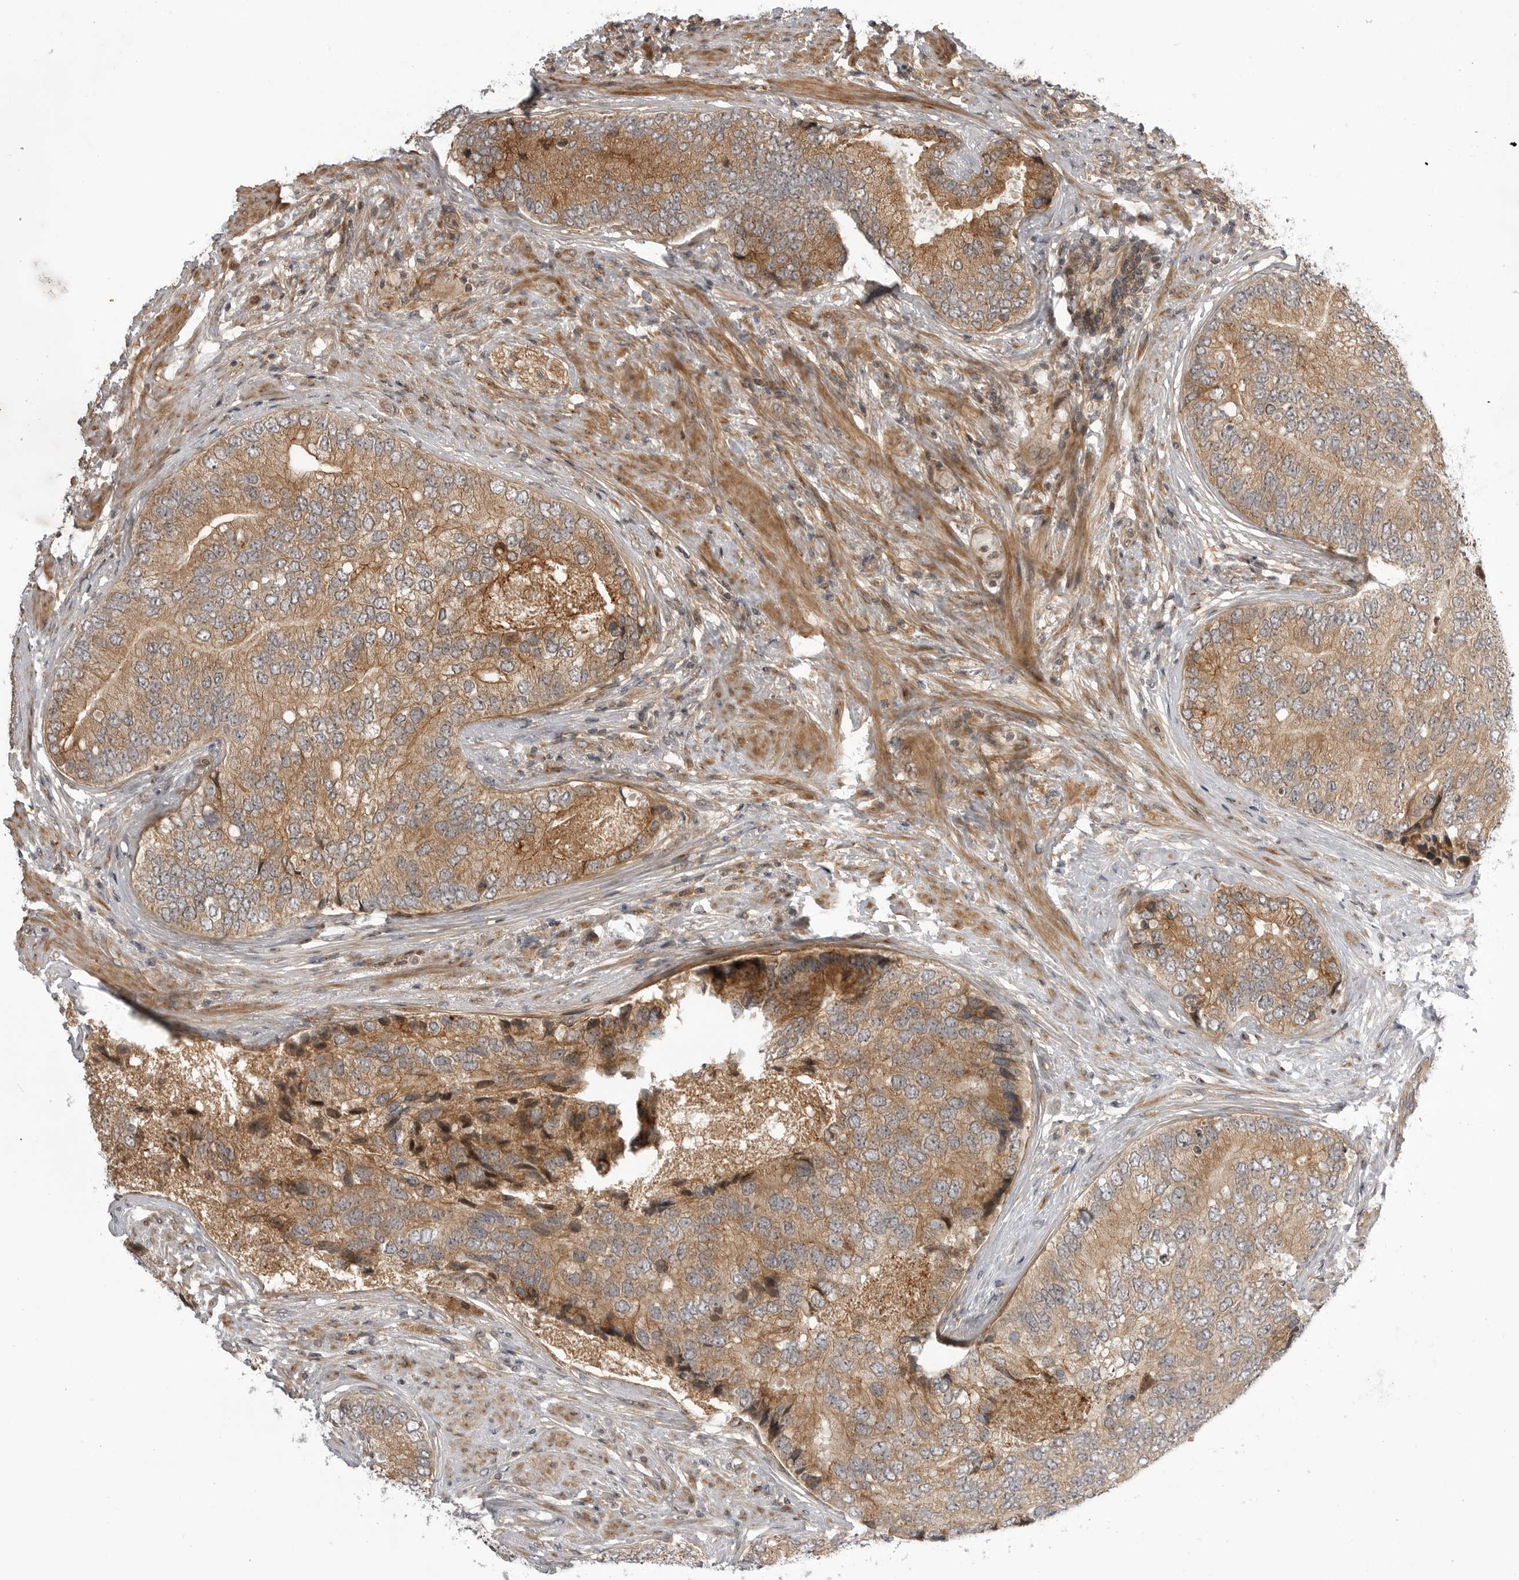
{"staining": {"intensity": "moderate", "quantity": ">75%", "location": "cytoplasmic/membranous"}, "tissue": "prostate cancer", "cell_type": "Tumor cells", "image_type": "cancer", "snomed": [{"axis": "morphology", "description": "Adenocarcinoma, High grade"}, {"axis": "topography", "description": "Prostate"}], "caption": "DAB immunohistochemical staining of adenocarcinoma (high-grade) (prostate) demonstrates moderate cytoplasmic/membranous protein staining in about >75% of tumor cells. (DAB (3,3'-diaminobenzidine) IHC with brightfield microscopy, high magnification).", "gene": "LRRC45", "patient": {"sex": "male", "age": 70}}